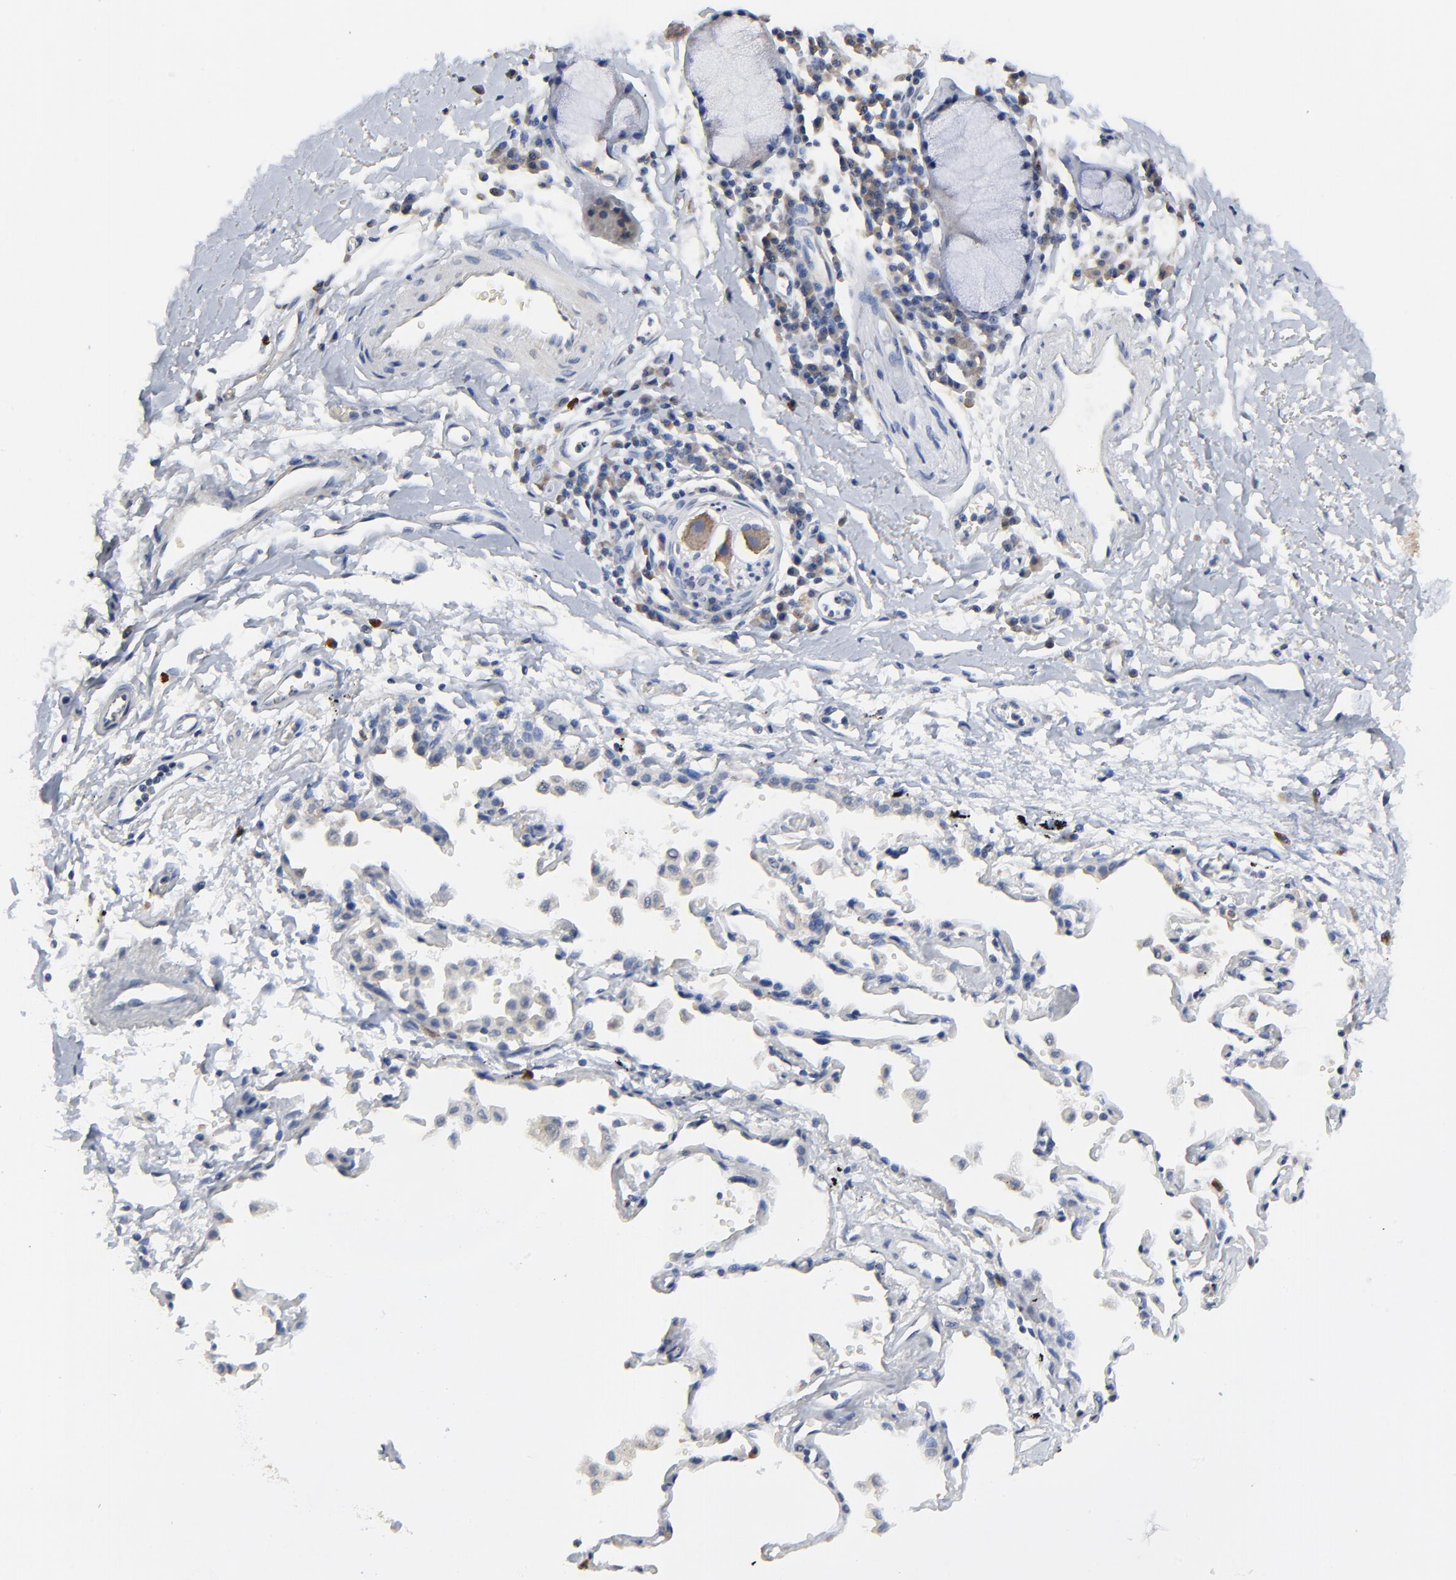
{"staining": {"intensity": "negative", "quantity": "none", "location": "none"}, "tissue": "adipose tissue", "cell_type": "Adipocytes", "image_type": "normal", "snomed": [{"axis": "morphology", "description": "Normal tissue, NOS"}, {"axis": "morphology", "description": "Adenocarcinoma, NOS"}, {"axis": "topography", "description": "Cartilage tissue"}, {"axis": "topography", "description": "Bronchus"}, {"axis": "topography", "description": "Lung"}], "caption": "Immunohistochemistry histopathology image of unremarkable adipose tissue stained for a protein (brown), which displays no expression in adipocytes. (DAB (3,3'-diaminobenzidine) immunohistochemistry, high magnification).", "gene": "FBXL5", "patient": {"sex": "female", "age": 67}}